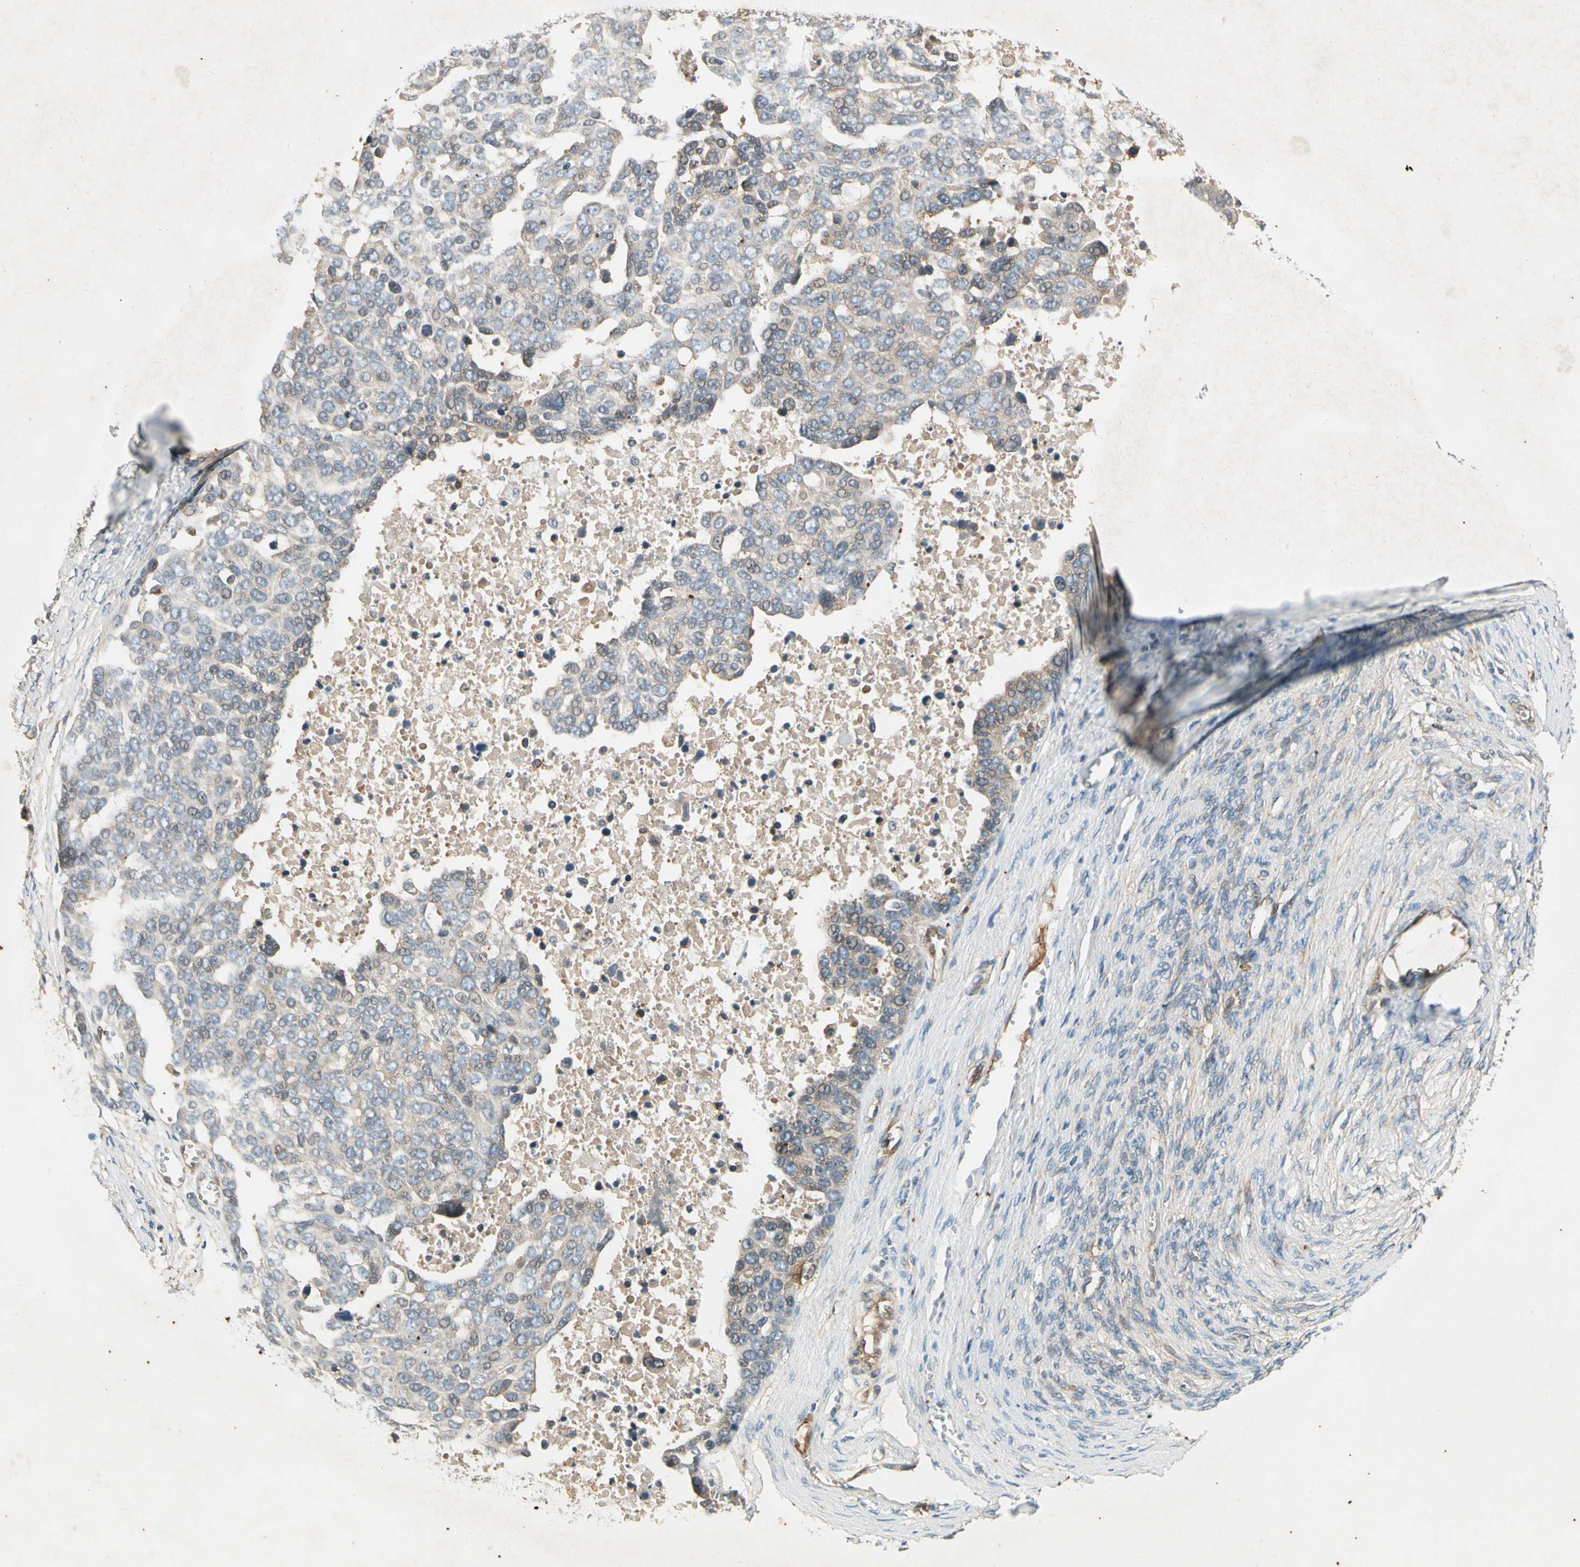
{"staining": {"intensity": "weak", "quantity": ">75%", "location": "cytoplasmic/membranous,nuclear"}, "tissue": "ovarian cancer", "cell_type": "Tumor cells", "image_type": "cancer", "snomed": [{"axis": "morphology", "description": "Cystadenocarcinoma, serous, NOS"}, {"axis": "topography", "description": "Ovary"}], "caption": "Immunohistochemistry (IHC) photomicrograph of neoplastic tissue: serous cystadenocarcinoma (ovarian) stained using immunohistochemistry displays low levels of weak protein expression localized specifically in the cytoplasmic/membranous and nuclear of tumor cells, appearing as a cytoplasmic/membranous and nuclear brown color.", "gene": "ROCK2", "patient": {"sex": "female", "age": 44}}